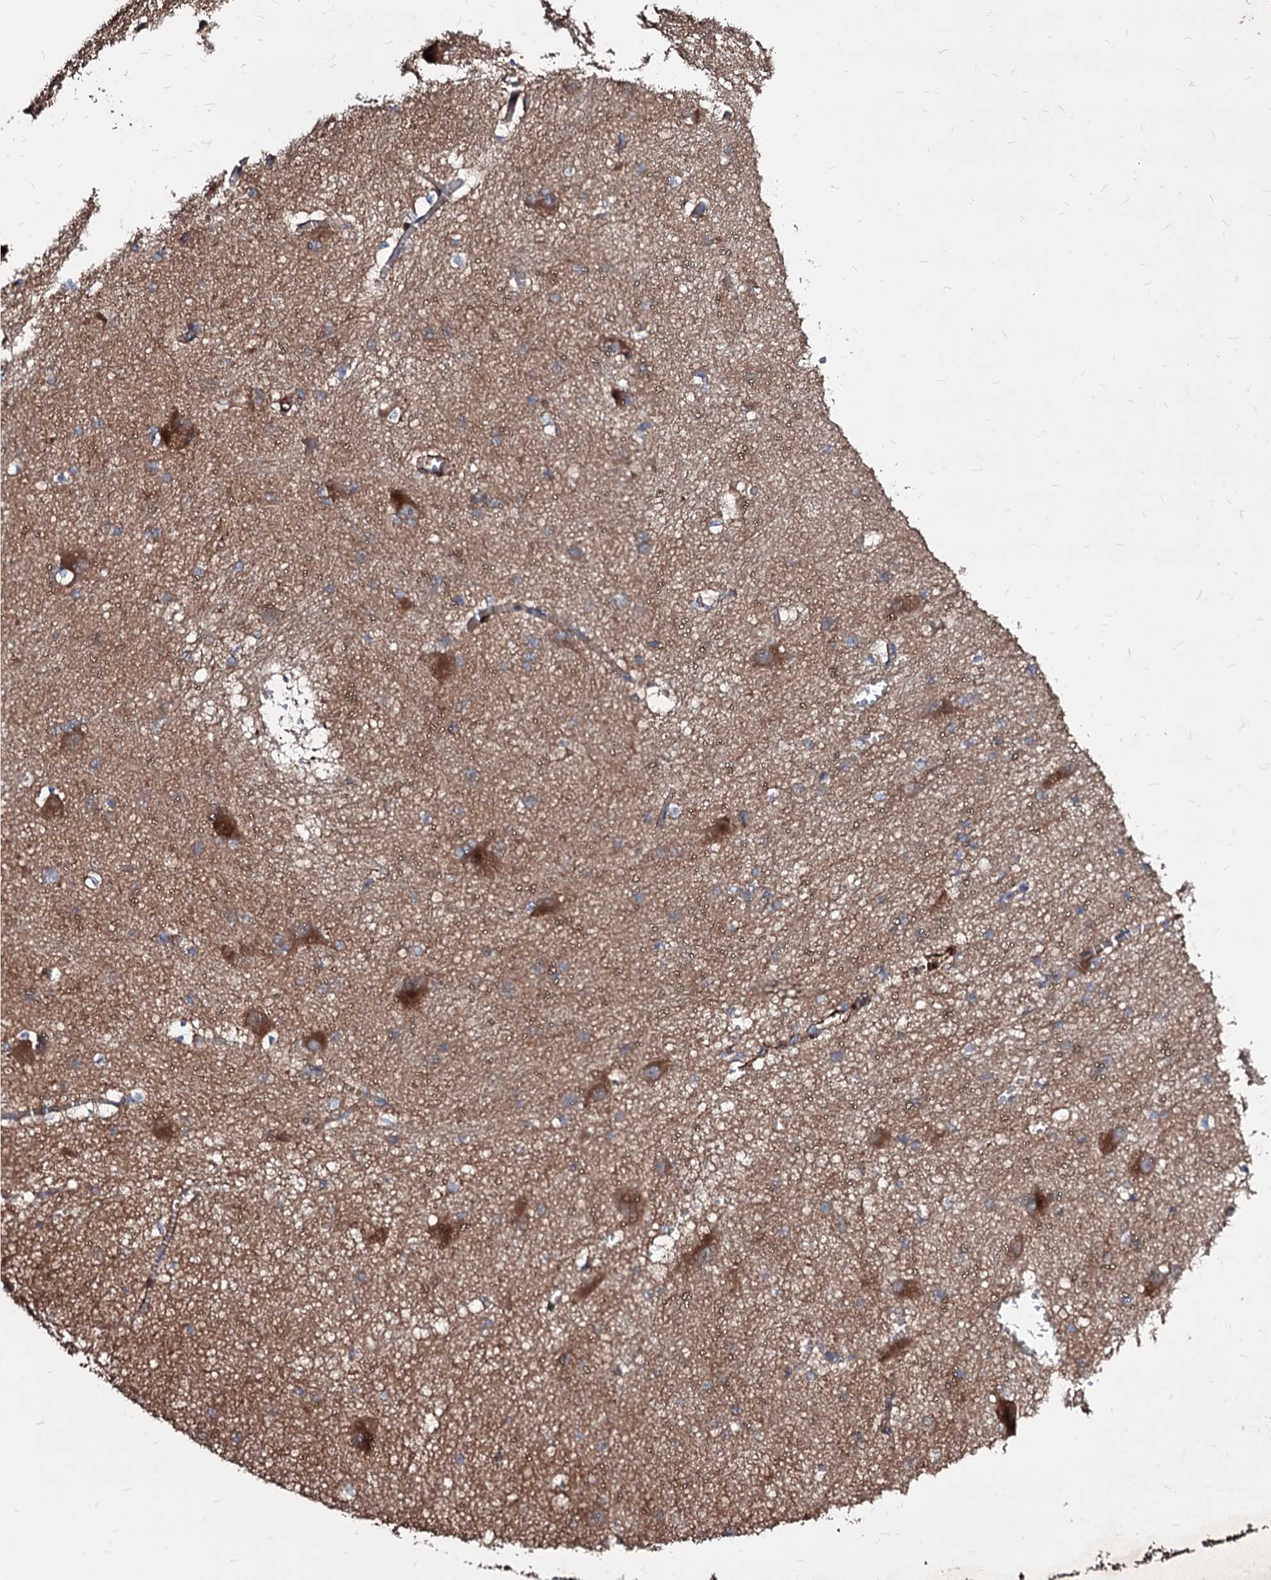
{"staining": {"intensity": "moderate", "quantity": "<25%", "location": "cytoplasmic/membranous"}, "tissue": "caudate", "cell_type": "Glial cells", "image_type": "normal", "snomed": [{"axis": "morphology", "description": "Normal tissue, NOS"}, {"axis": "topography", "description": "Lateral ventricle wall"}], "caption": "Caudate was stained to show a protein in brown. There is low levels of moderate cytoplasmic/membranous positivity in approximately <25% of glial cells. Immunohistochemistry stains the protein of interest in brown and the nuclei are stained blue.", "gene": "WDR11", "patient": {"sex": "male", "age": 37}}